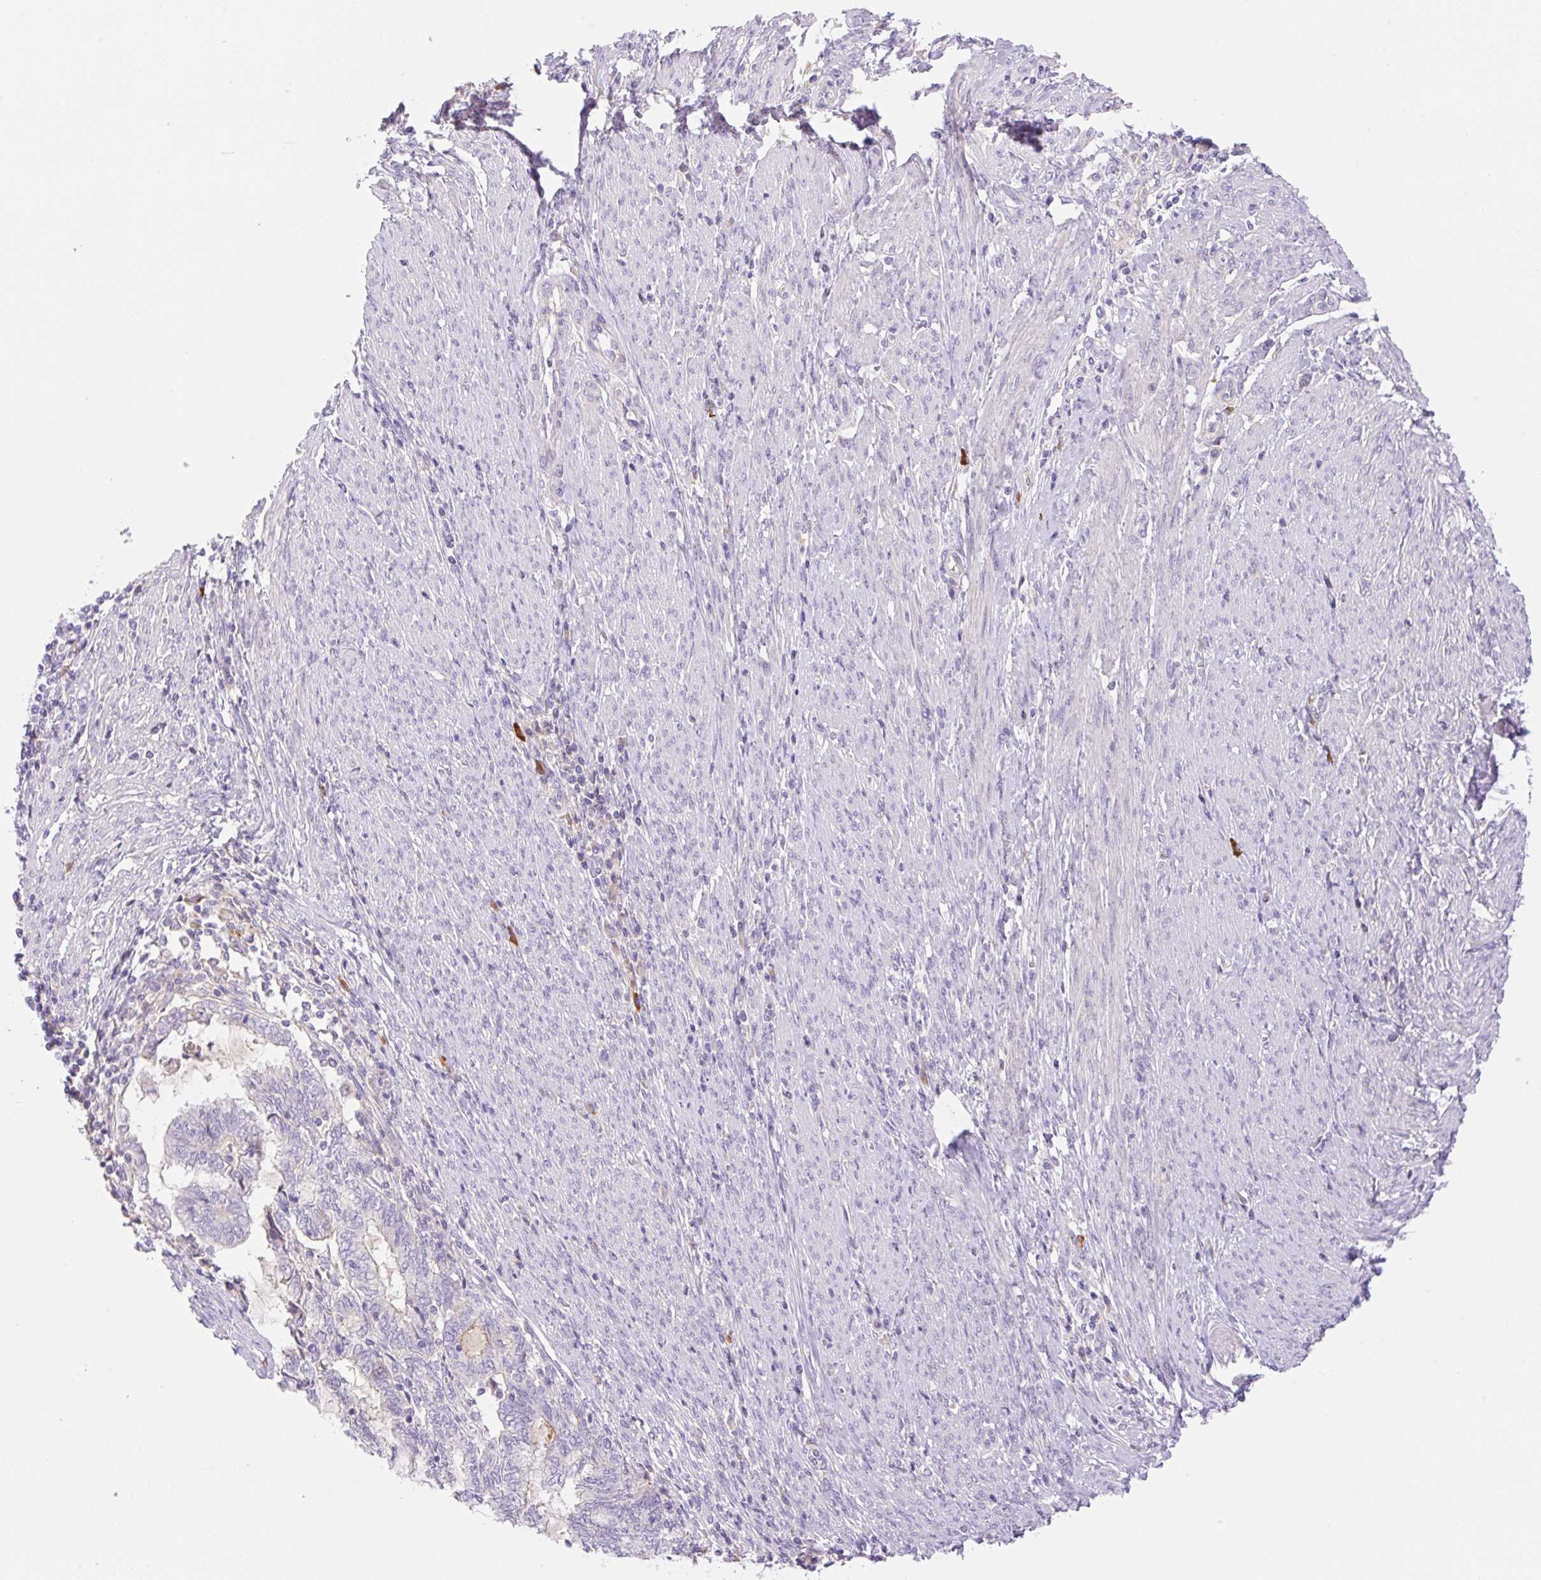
{"staining": {"intensity": "negative", "quantity": "none", "location": "none"}, "tissue": "endometrial cancer", "cell_type": "Tumor cells", "image_type": "cancer", "snomed": [{"axis": "morphology", "description": "Adenocarcinoma, NOS"}, {"axis": "topography", "description": "Uterus"}, {"axis": "topography", "description": "Endometrium"}], "caption": "An IHC photomicrograph of endometrial cancer is shown. There is no staining in tumor cells of endometrial cancer.", "gene": "DENND5A", "patient": {"sex": "female", "age": 70}}